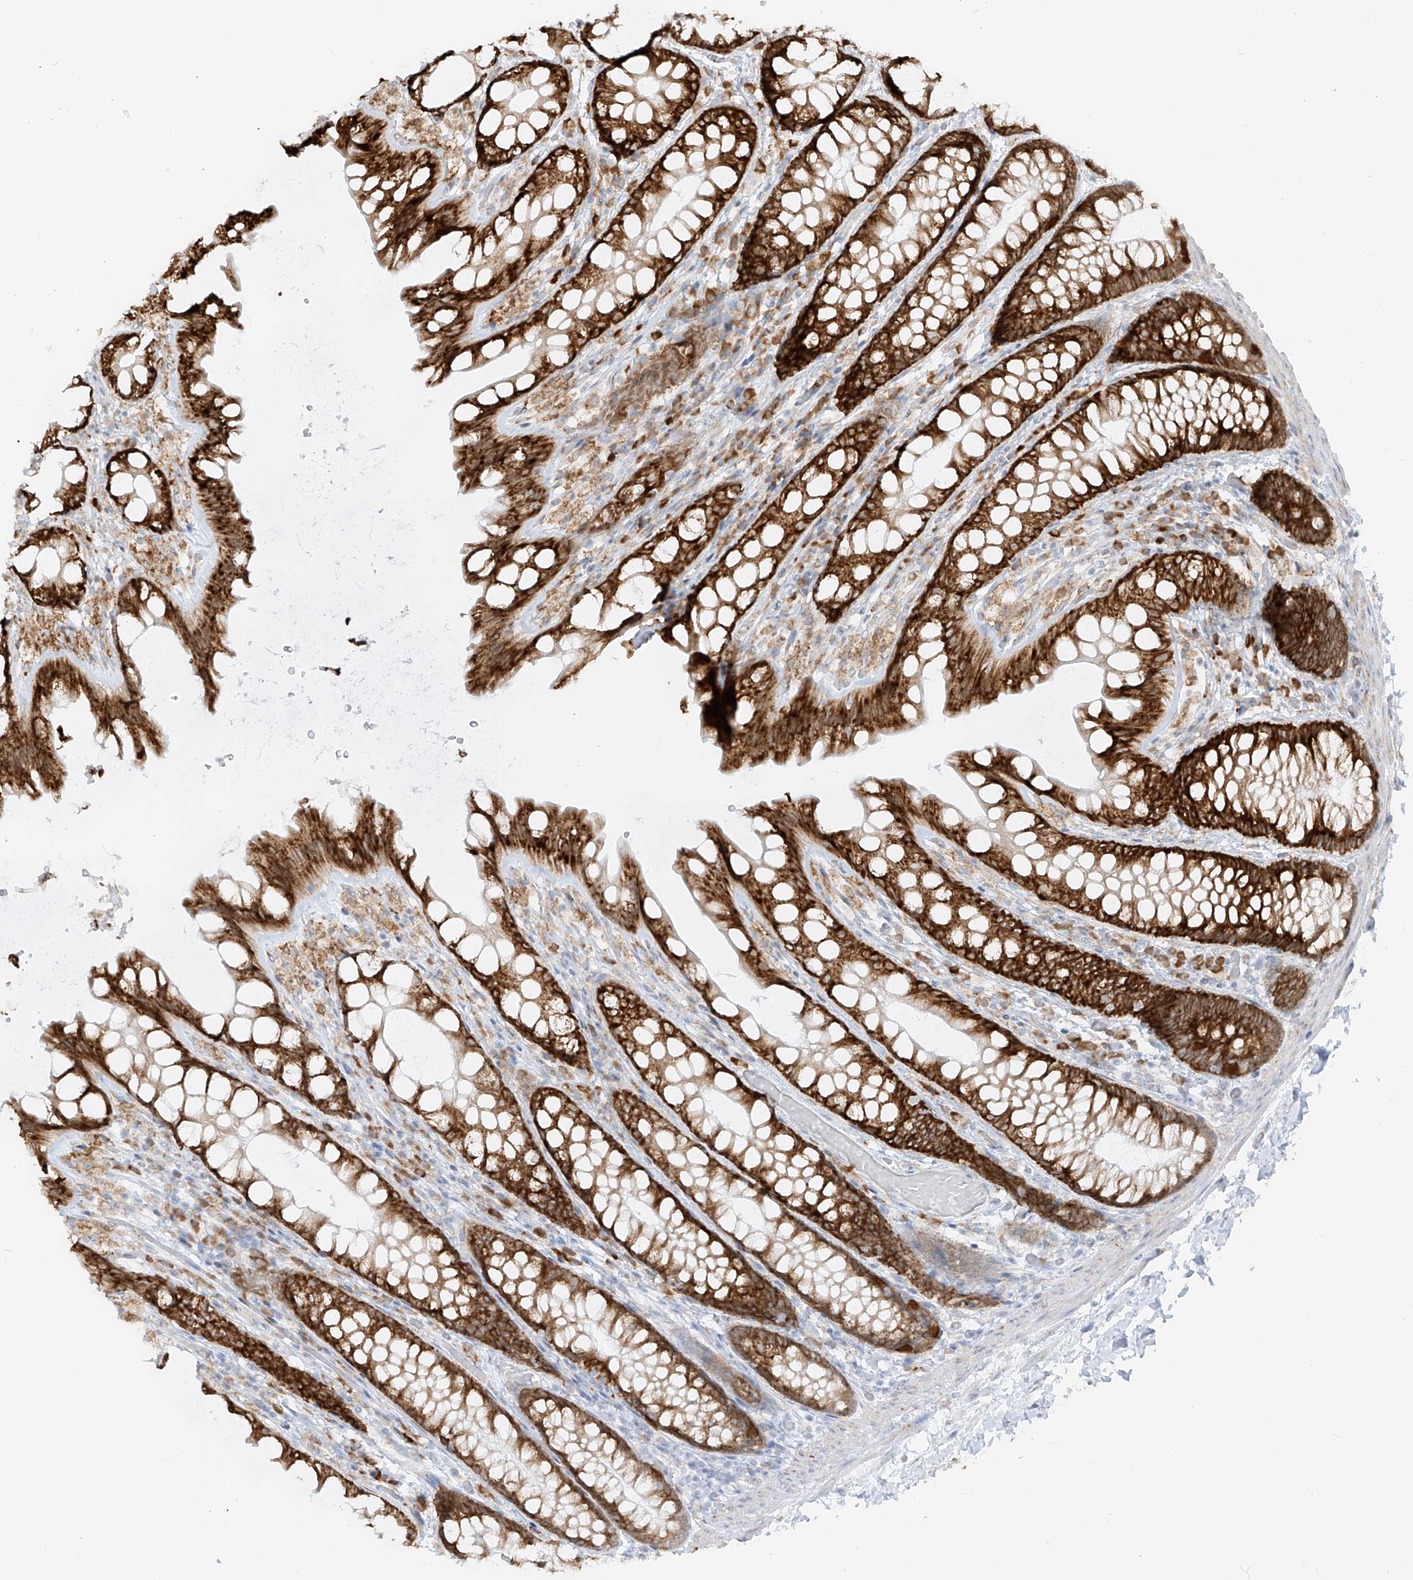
{"staining": {"intensity": "negative", "quantity": "none", "location": "none"}, "tissue": "colon", "cell_type": "Endothelial cells", "image_type": "normal", "snomed": [{"axis": "morphology", "description": "Normal tissue, NOS"}, {"axis": "topography", "description": "Colon"}], "caption": "This image is of normal colon stained with immunohistochemistry to label a protein in brown with the nuclei are counter-stained blue. There is no positivity in endothelial cells.", "gene": "LRRC59", "patient": {"sex": "male", "age": 47}}